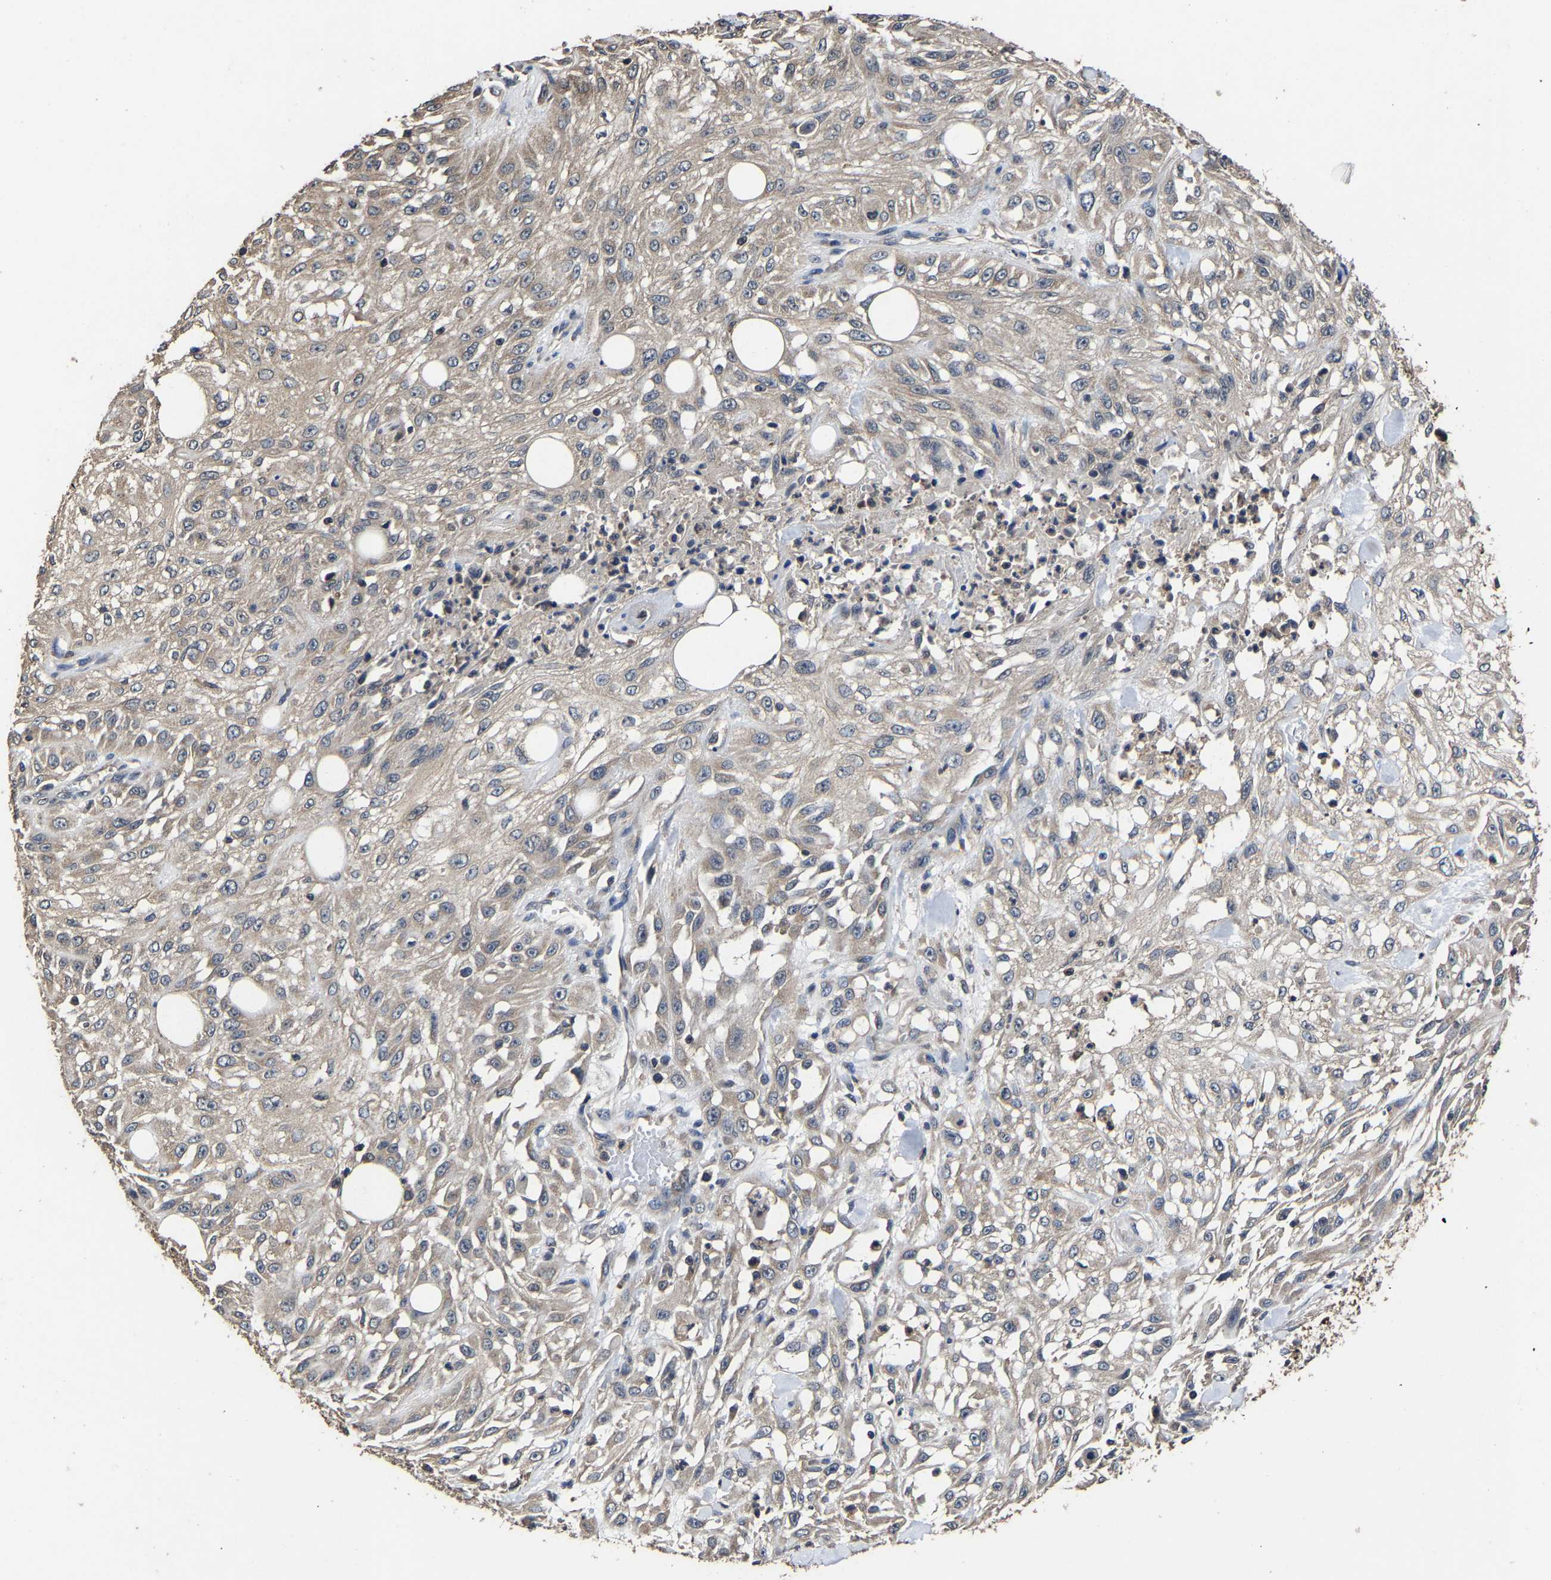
{"staining": {"intensity": "negative", "quantity": "none", "location": "none"}, "tissue": "skin cancer", "cell_type": "Tumor cells", "image_type": "cancer", "snomed": [{"axis": "morphology", "description": "Squamous cell carcinoma, NOS"}, {"axis": "morphology", "description": "Squamous cell carcinoma, metastatic, NOS"}, {"axis": "topography", "description": "Skin"}, {"axis": "topography", "description": "Lymph node"}], "caption": "Immunohistochemistry micrograph of neoplastic tissue: metastatic squamous cell carcinoma (skin) stained with DAB (3,3'-diaminobenzidine) reveals no significant protein expression in tumor cells.", "gene": "EBAG9", "patient": {"sex": "male", "age": 75}}